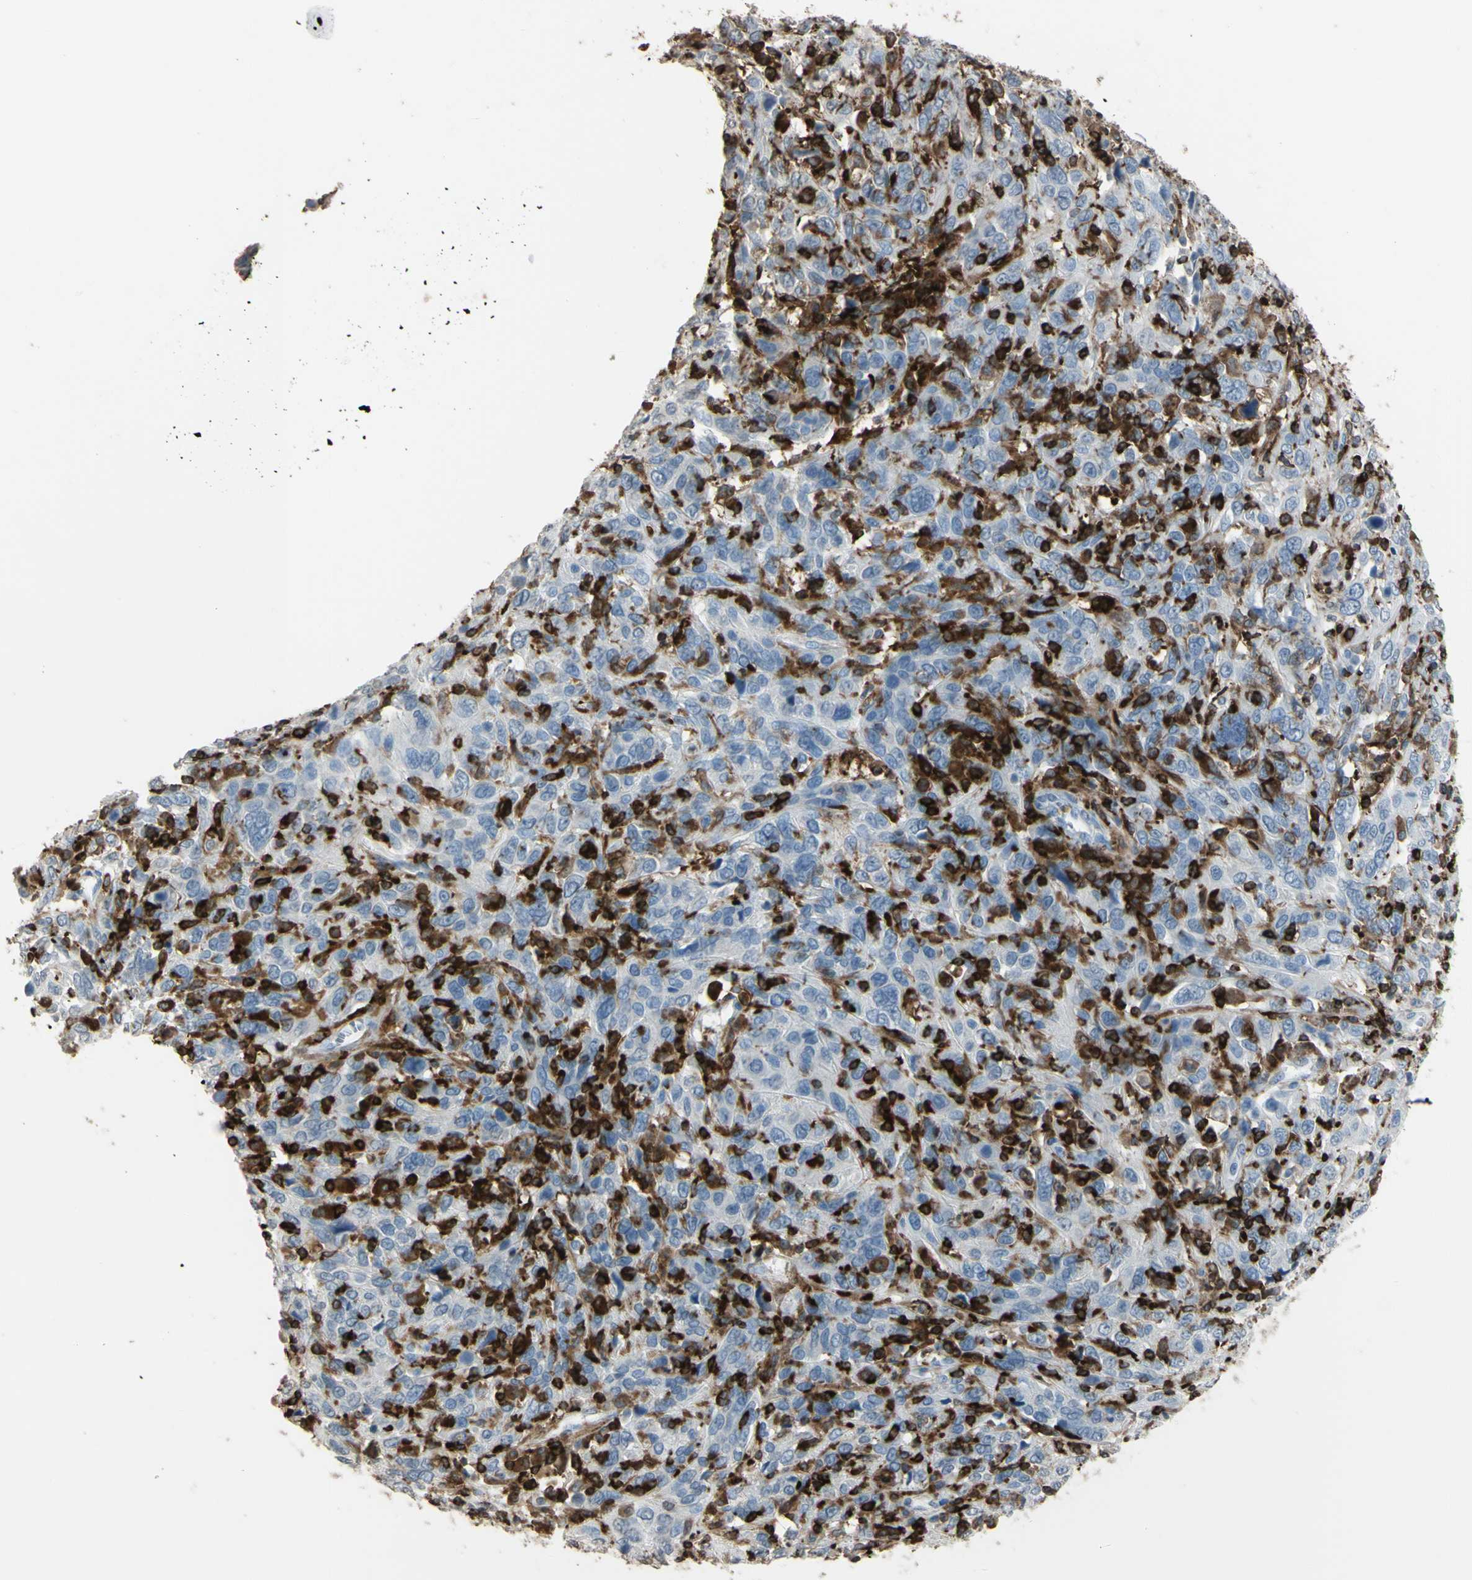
{"staining": {"intensity": "negative", "quantity": "none", "location": "none"}, "tissue": "cervical cancer", "cell_type": "Tumor cells", "image_type": "cancer", "snomed": [{"axis": "morphology", "description": "Squamous cell carcinoma, NOS"}, {"axis": "topography", "description": "Cervix"}], "caption": "Micrograph shows no protein positivity in tumor cells of cervical squamous cell carcinoma tissue.", "gene": "PSTPIP1", "patient": {"sex": "female", "age": 46}}